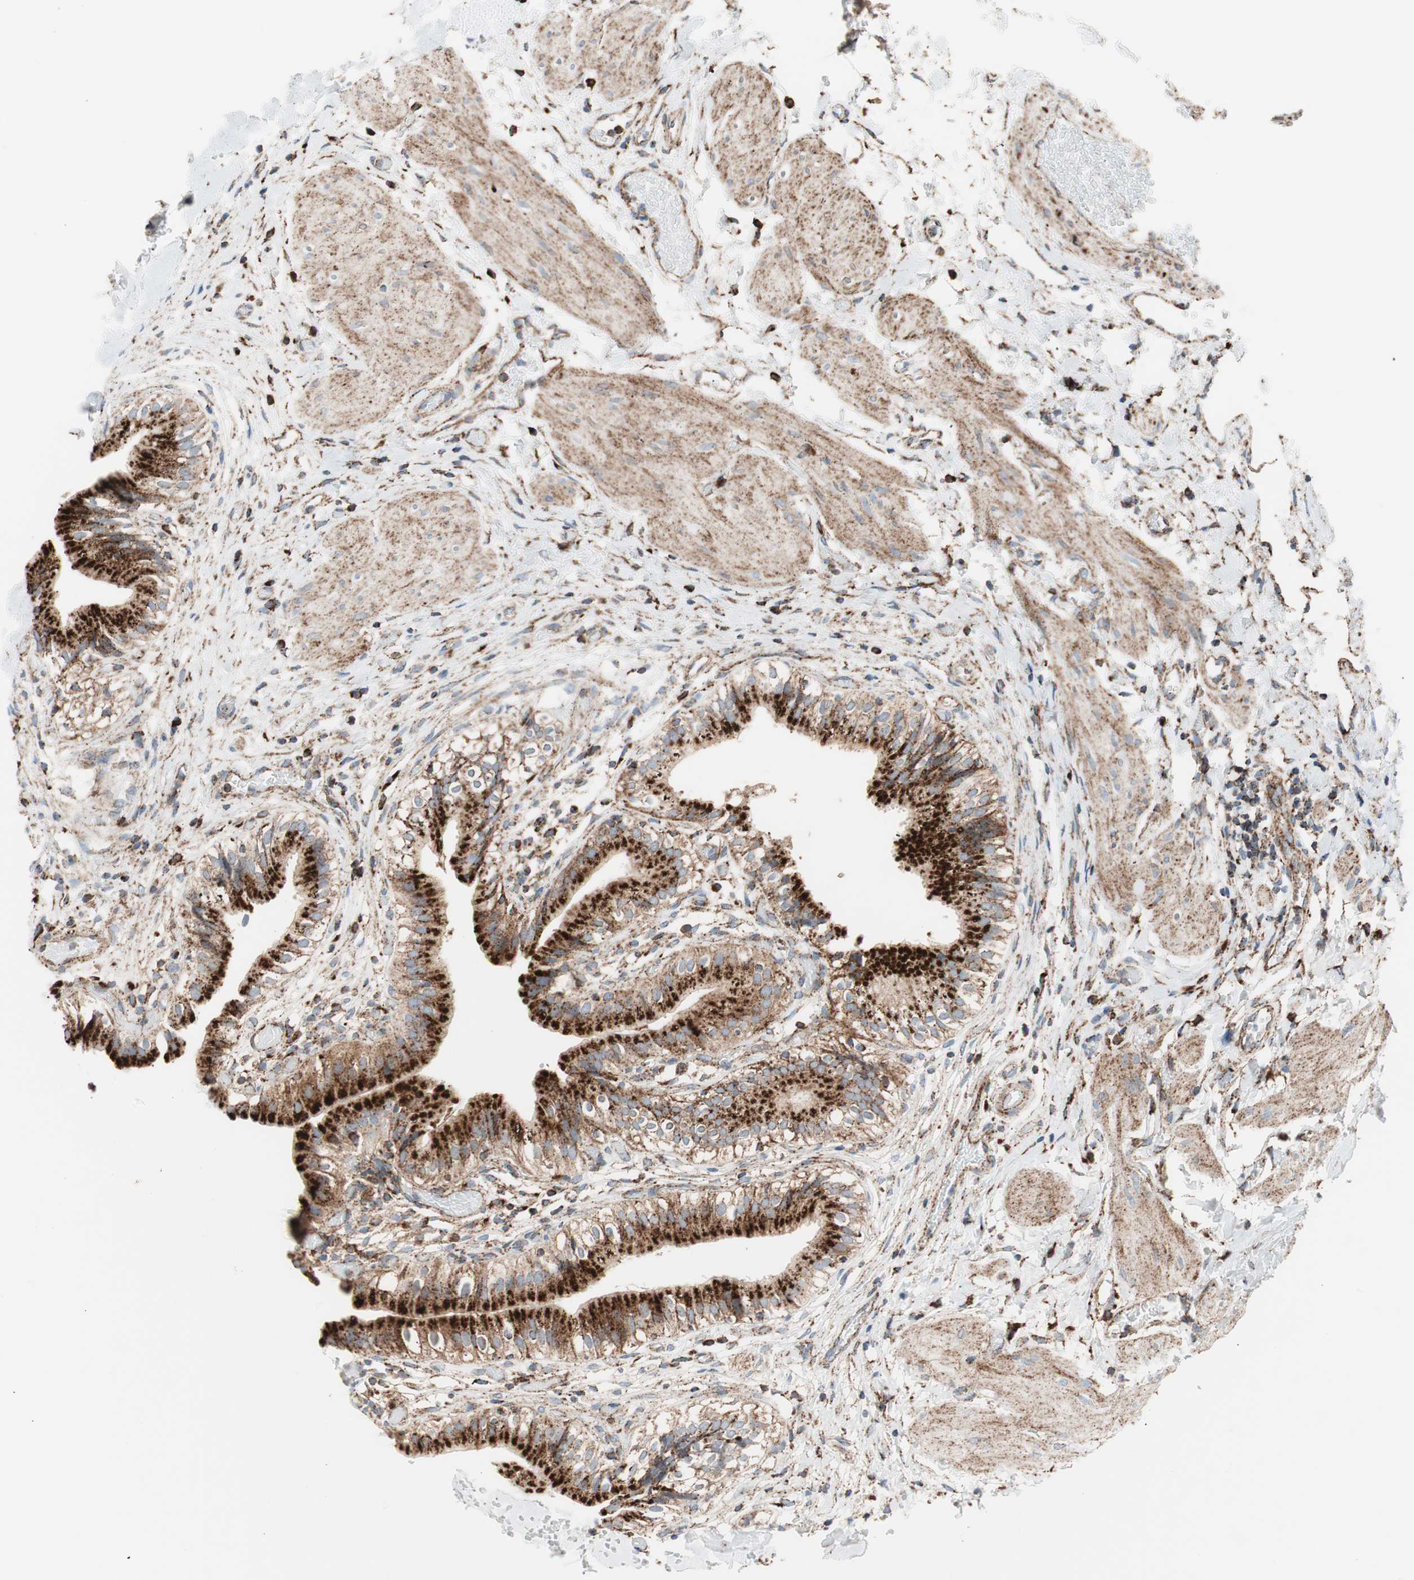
{"staining": {"intensity": "strong", "quantity": ">75%", "location": "cytoplasmic/membranous"}, "tissue": "gallbladder", "cell_type": "Glandular cells", "image_type": "normal", "snomed": [{"axis": "morphology", "description": "Normal tissue, NOS"}, {"axis": "topography", "description": "Gallbladder"}], "caption": "Gallbladder stained with a brown dye displays strong cytoplasmic/membranous positive positivity in about >75% of glandular cells.", "gene": "LAMP1", "patient": {"sex": "male", "age": 65}}